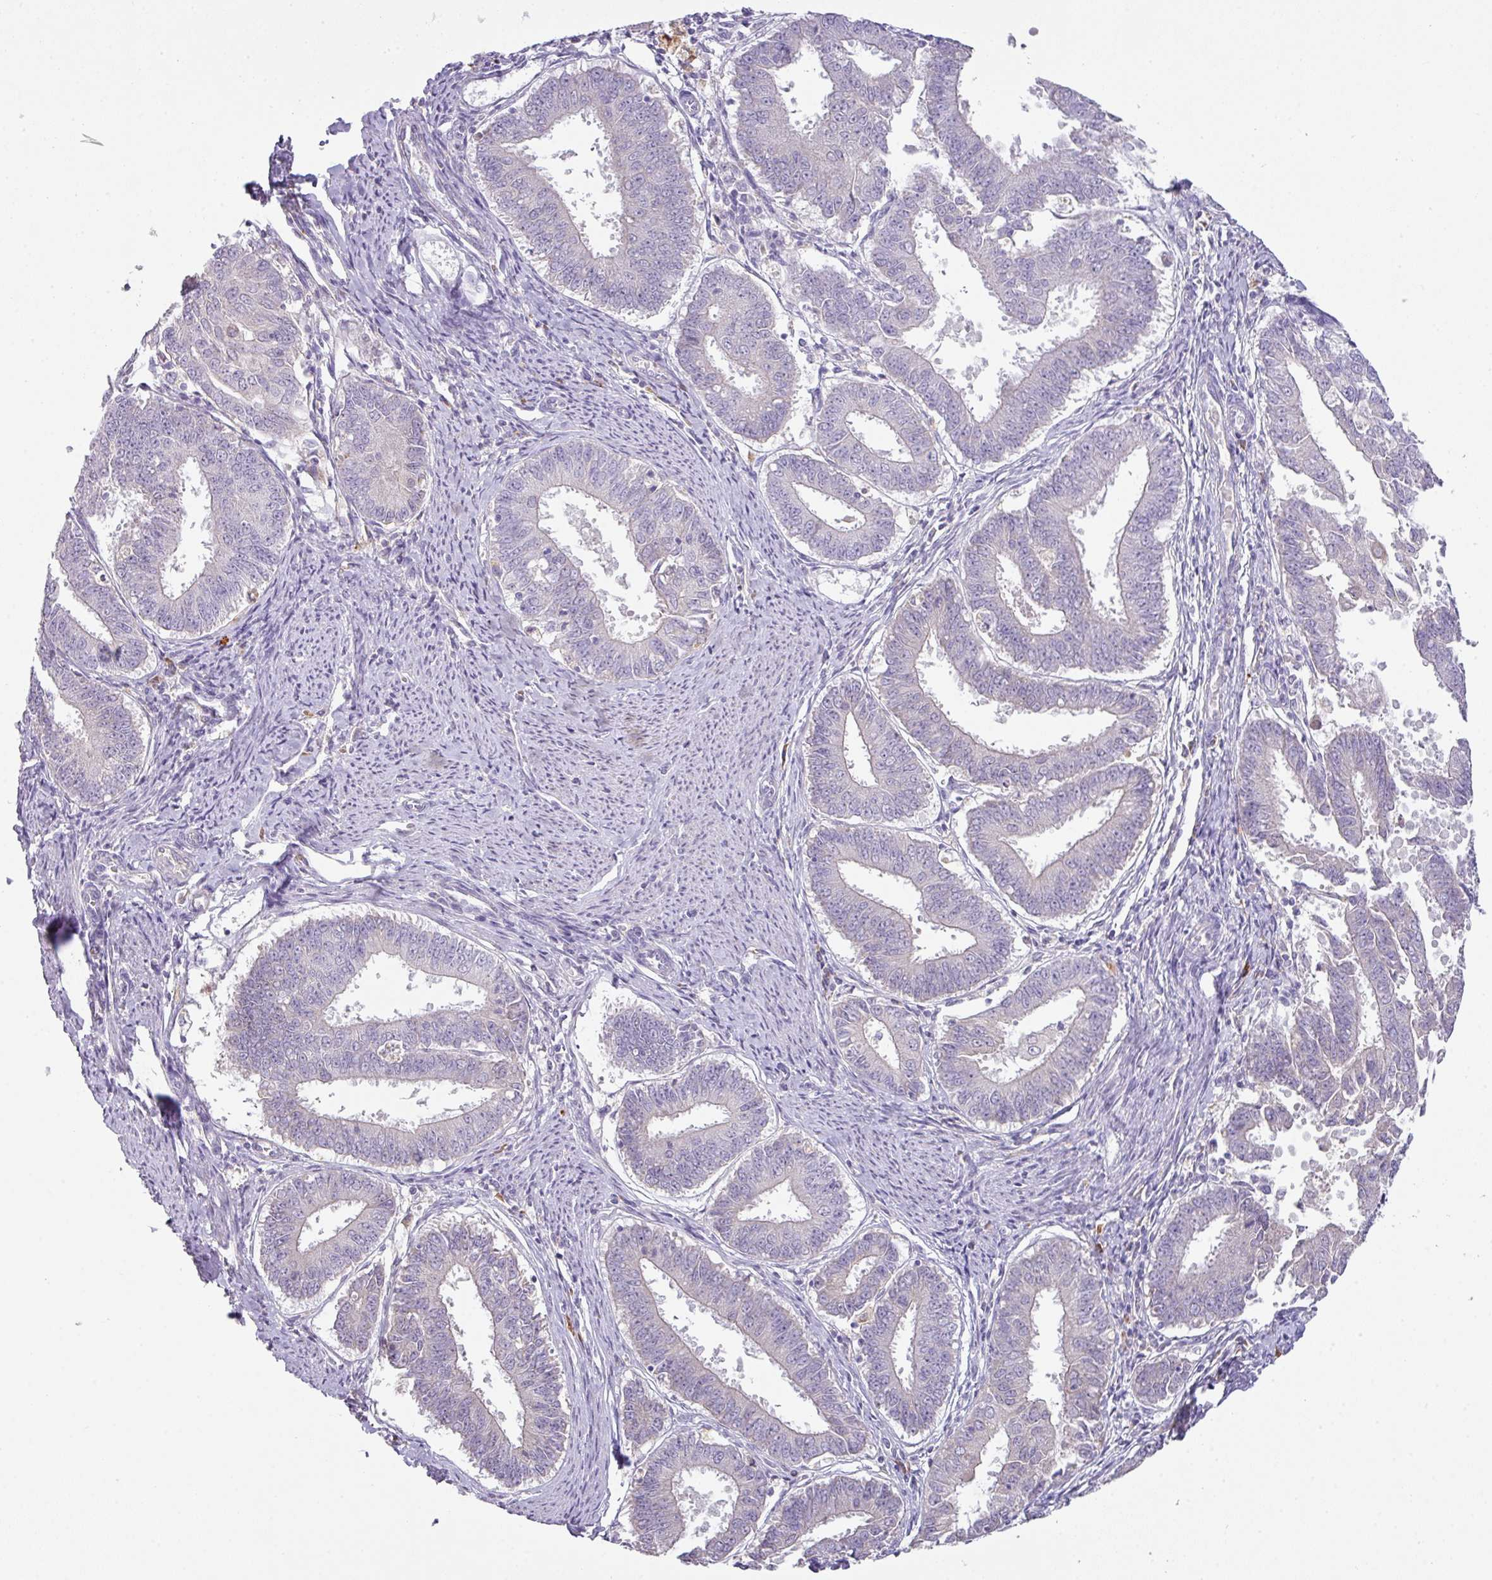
{"staining": {"intensity": "negative", "quantity": "none", "location": "none"}, "tissue": "endometrial cancer", "cell_type": "Tumor cells", "image_type": "cancer", "snomed": [{"axis": "morphology", "description": "Adenocarcinoma, NOS"}, {"axis": "topography", "description": "Endometrium"}], "caption": "There is no significant staining in tumor cells of adenocarcinoma (endometrial).", "gene": "ZNF266", "patient": {"sex": "female", "age": 73}}